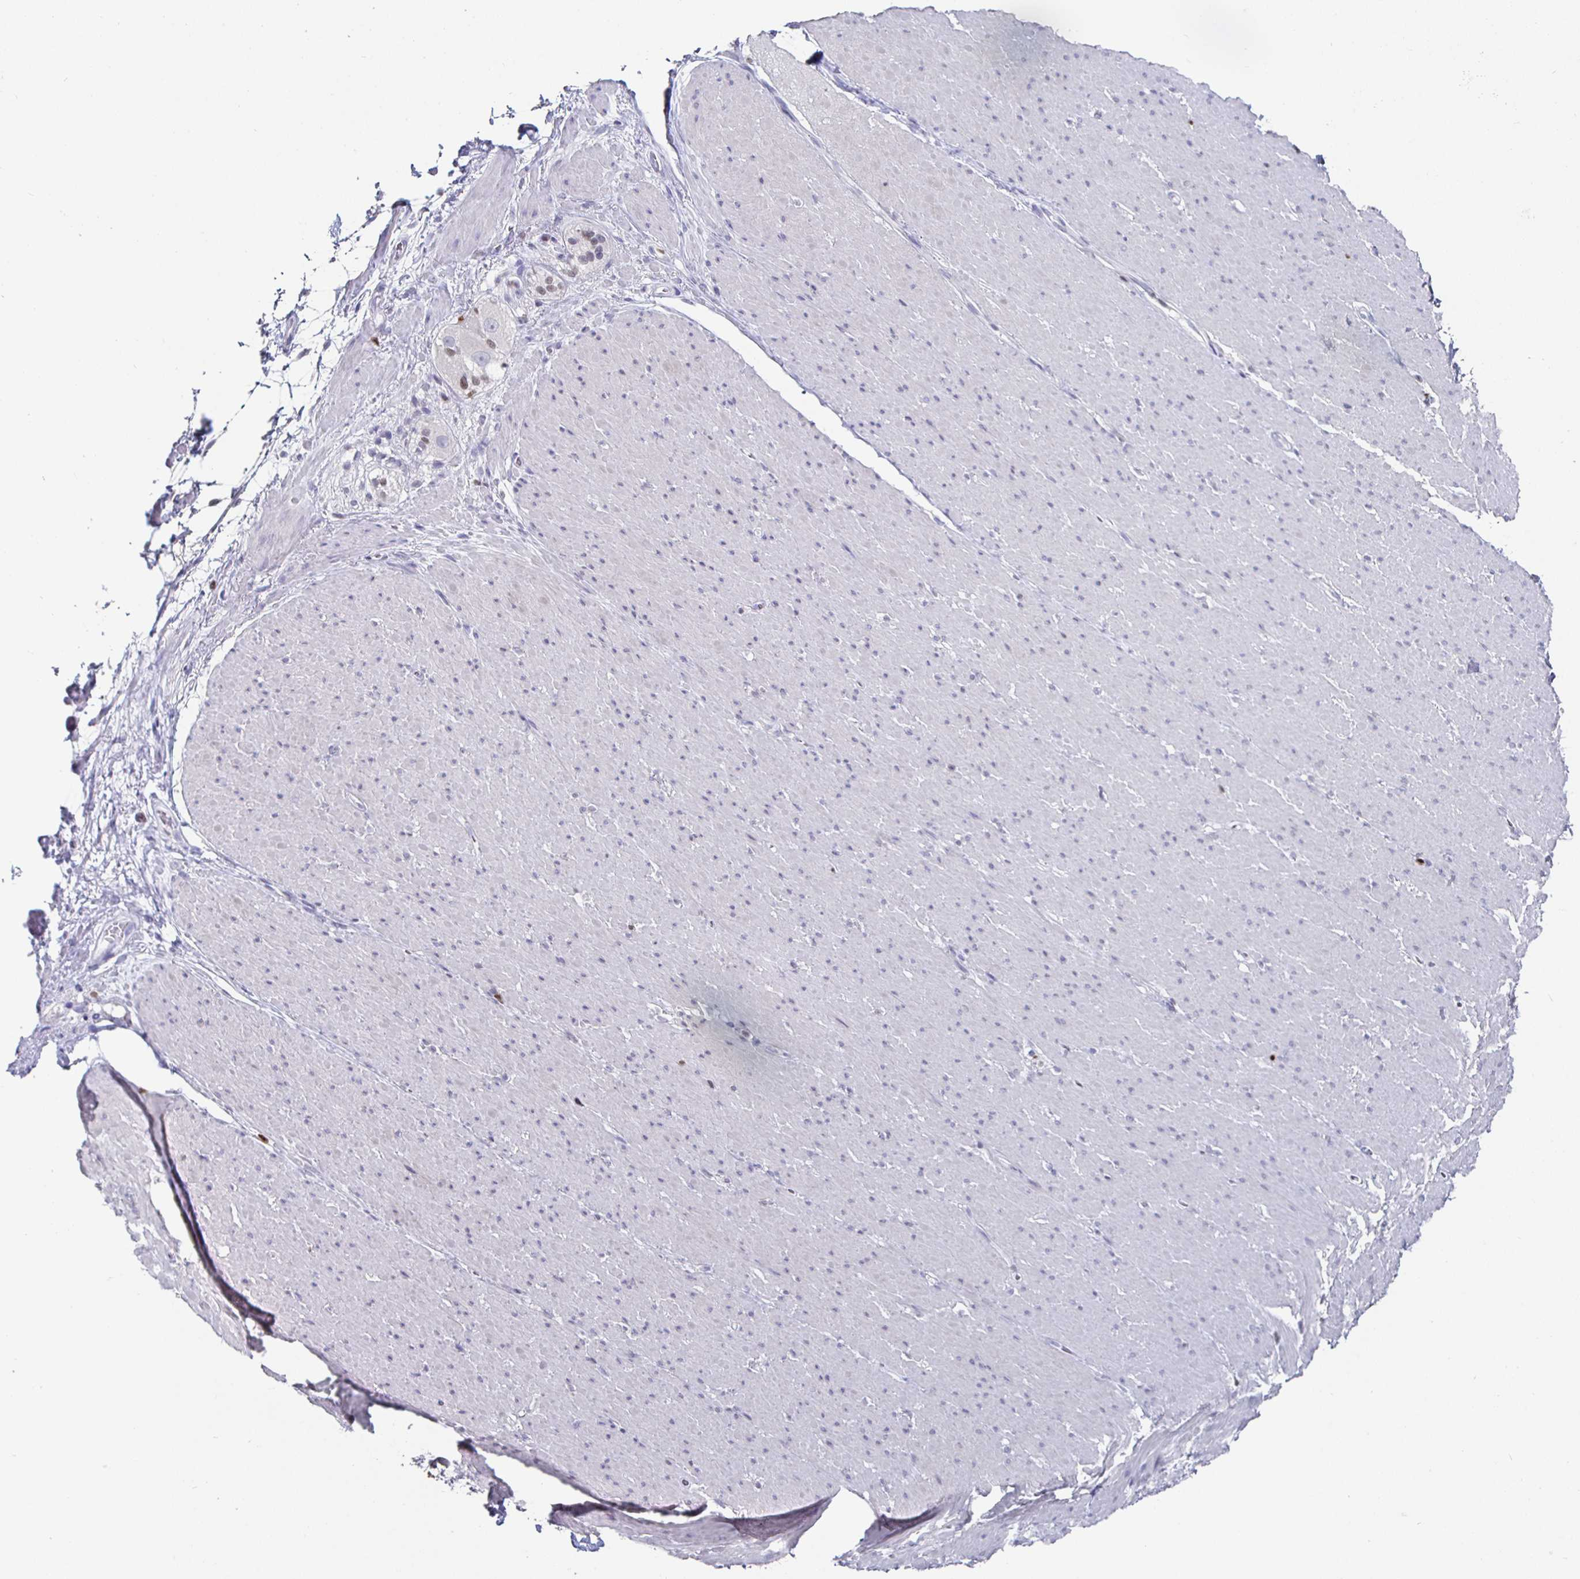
{"staining": {"intensity": "negative", "quantity": "none", "location": "none"}, "tissue": "smooth muscle", "cell_type": "Smooth muscle cells", "image_type": "normal", "snomed": [{"axis": "morphology", "description": "Normal tissue, NOS"}, {"axis": "topography", "description": "Smooth muscle"}, {"axis": "topography", "description": "Rectum"}], "caption": "This is an immunohistochemistry (IHC) histopathology image of unremarkable smooth muscle. There is no expression in smooth muscle cells.", "gene": "RUNX2", "patient": {"sex": "male", "age": 53}}